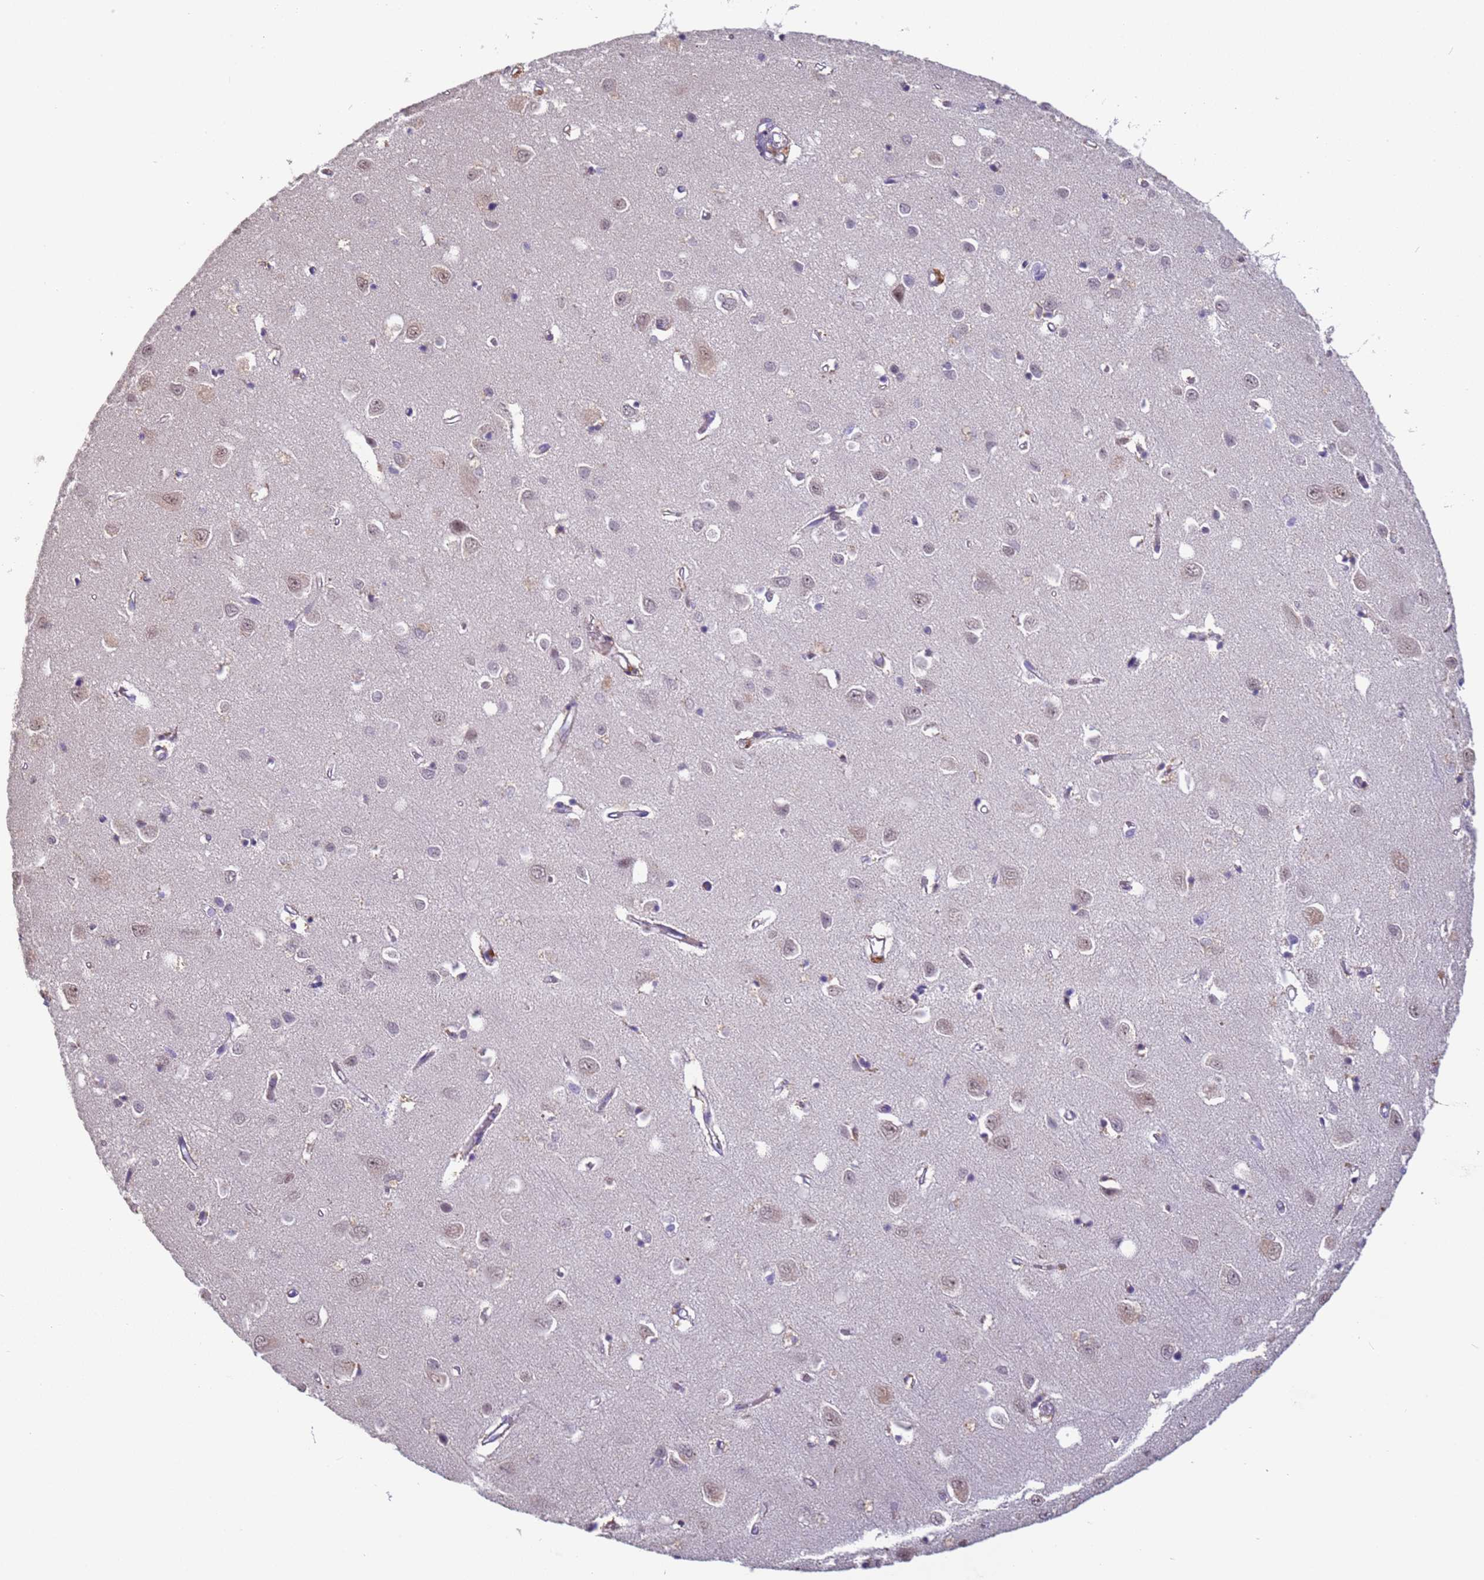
{"staining": {"intensity": "weak", "quantity": "25%-75%", "location": "cytoplasmic/membranous"}, "tissue": "cerebral cortex", "cell_type": "Endothelial cells", "image_type": "normal", "snomed": [{"axis": "morphology", "description": "Normal tissue, NOS"}, {"axis": "topography", "description": "Cerebral cortex"}], "caption": "Immunohistochemical staining of unremarkable human cerebral cortex demonstrates 25%-75% levels of weak cytoplasmic/membranous protein staining in about 25%-75% of endothelial cells.", "gene": "VWA3A", "patient": {"sex": "female", "age": 64}}